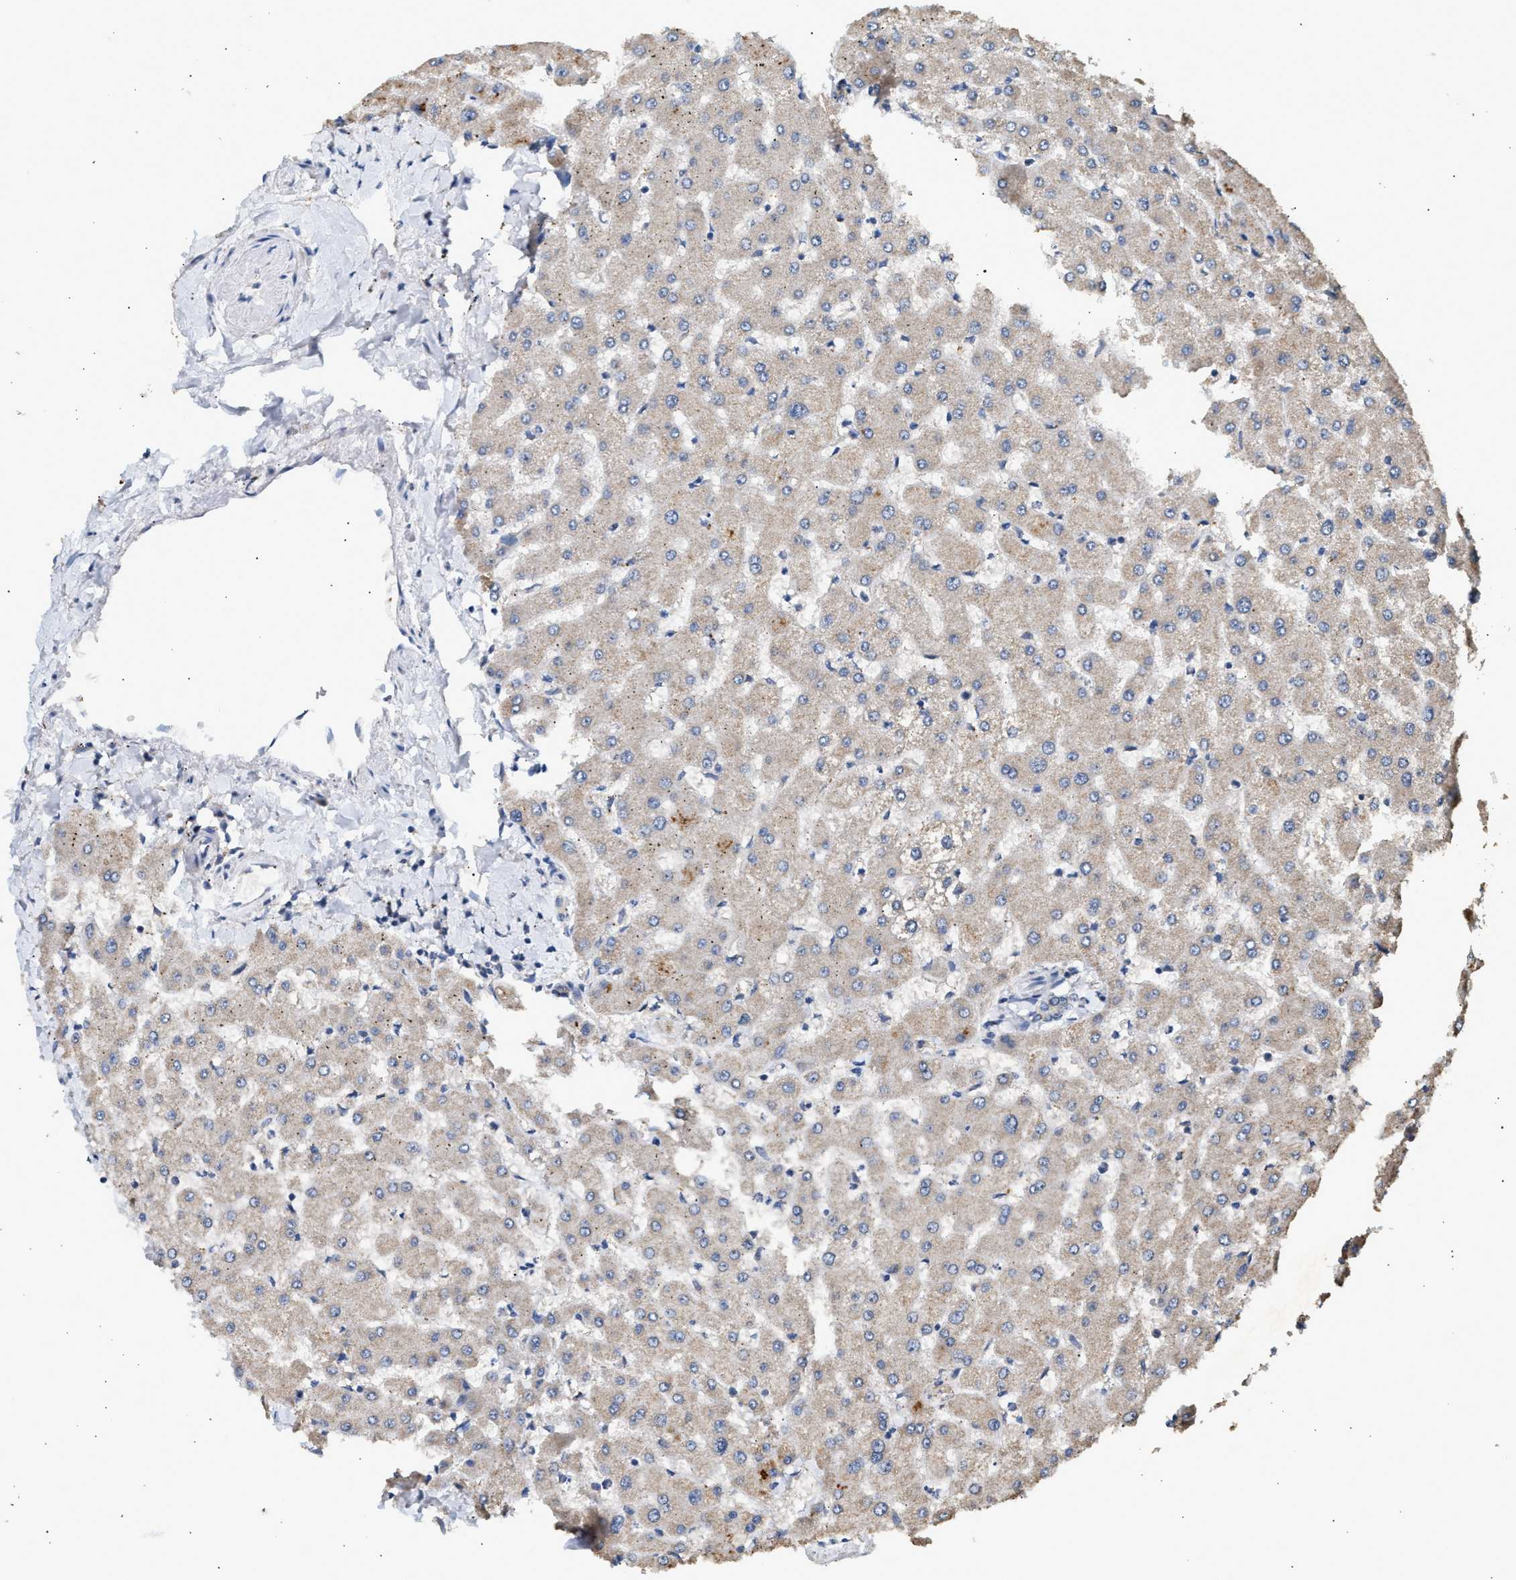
{"staining": {"intensity": "weak", "quantity": "<25%", "location": "cytoplasmic/membranous"}, "tissue": "liver", "cell_type": "Cholangiocytes", "image_type": "normal", "snomed": [{"axis": "morphology", "description": "Normal tissue, NOS"}, {"axis": "topography", "description": "Liver"}], "caption": "Image shows no protein staining in cholangiocytes of normal liver.", "gene": "WDR31", "patient": {"sex": "female", "age": 63}}